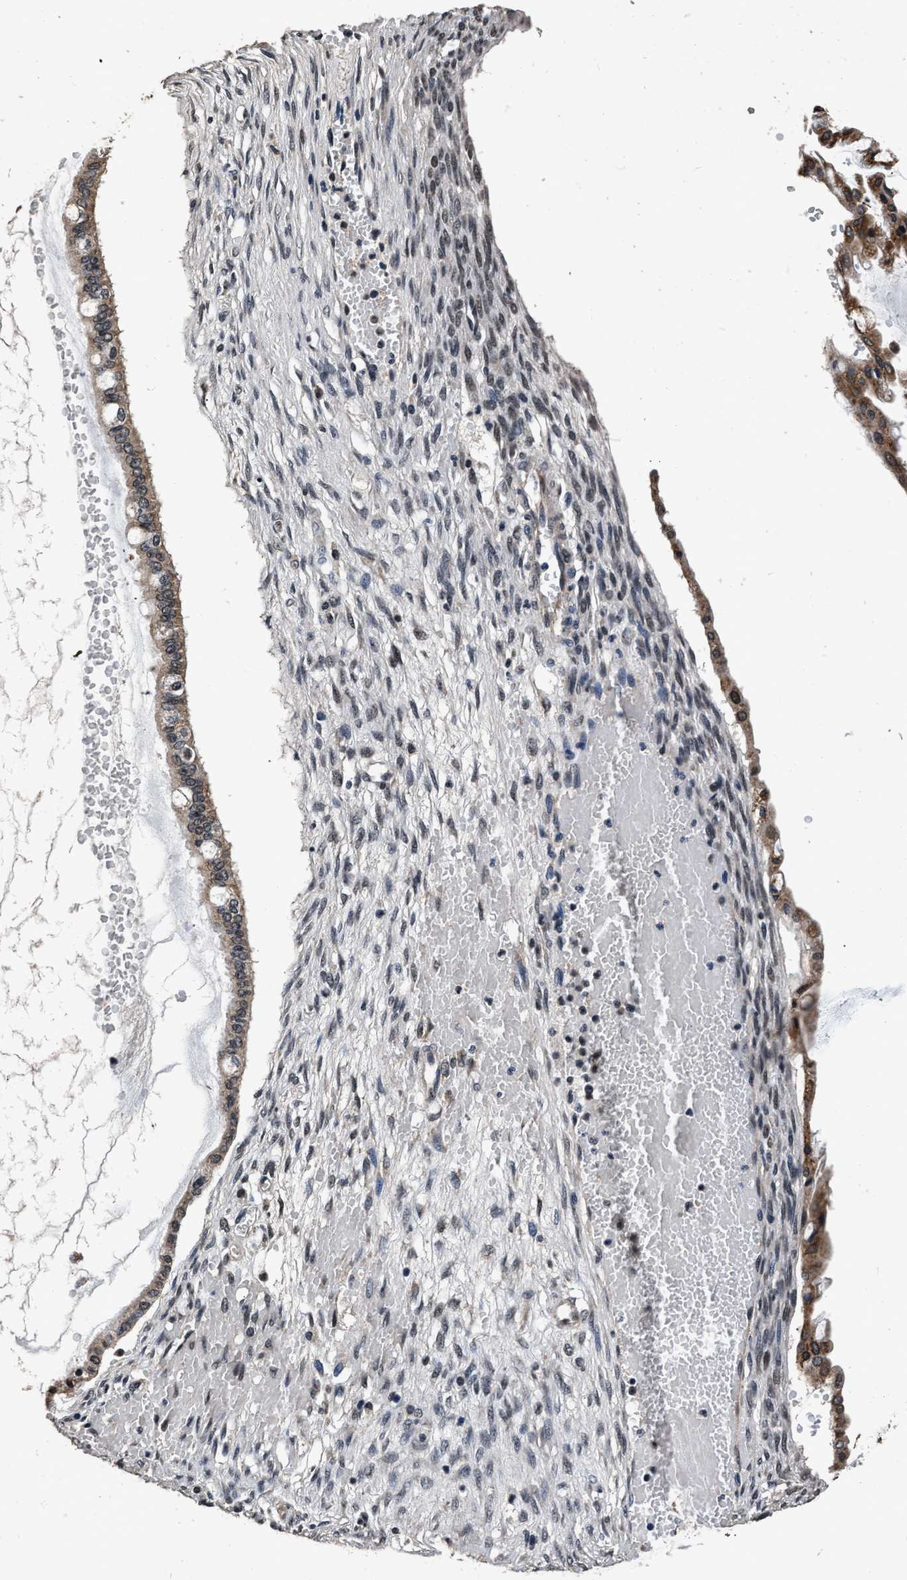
{"staining": {"intensity": "moderate", "quantity": ">75%", "location": "cytoplasmic/membranous"}, "tissue": "ovarian cancer", "cell_type": "Tumor cells", "image_type": "cancer", "snomed": [{"axis": "morphology", "description": "Cystadenocarcinoma, mucinous, NOS"}, {"axis": "topography", "description": "Ovary"}], "caption": "High-power microscopy captured an IHC micrograph of ovarian cancer (mucinous cystadenocarcinoma), revealing moderate cytoplasmic/membranous staining in about >75% of tumor cells. The staining was performed using DAB to visualize the protein expression in brown, while the nuclei were stained in blue with hematoxylin (Magnification: 20x).", "gene": "CSTF1", "patient": {"sex": "female", "age": 73}}